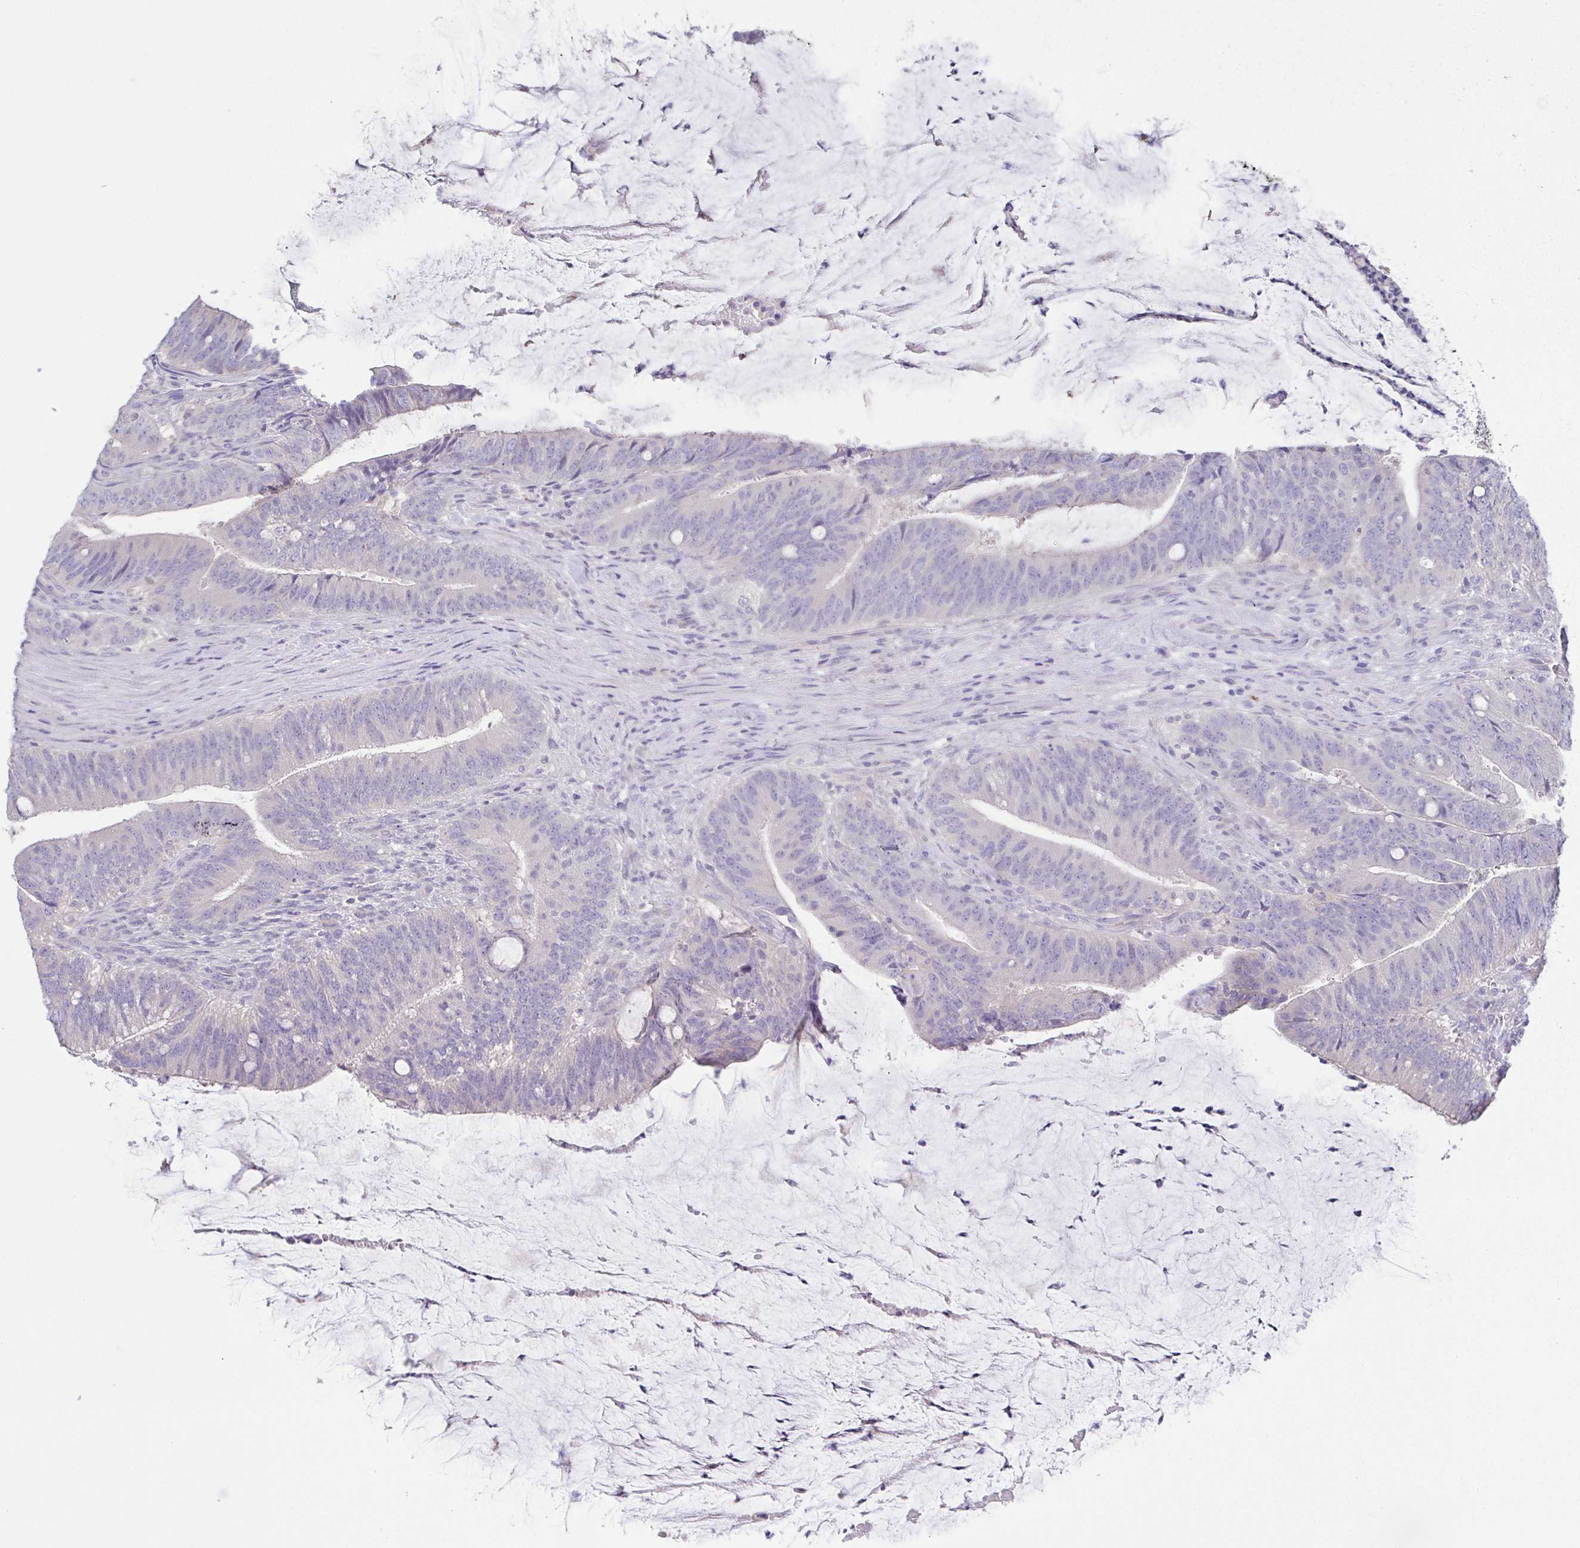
{"staining": {"intensity": "negative", "quantity": "none", "location": "none"}, "tissue": "colorectal cancer", "cell_type": "Tumor cells", "image_type": "cancer", "snomed": [{"axis": "morphology", "description": "Adenocarcinoma, NOS"}, {"axis": "topography", "description": "Colon"}], "caption": "DAB (3,3'-diaminobenzidine) immunohistochemical staining of colorectal cancer demonstrates no significant expression in tumor cells. Brightfield microscopy of immunohistochemistry stained with DAB (3,3'-diaminobenzidine) (brown) and hematoxylin (blue), captured at high magnification.", "gene": "PKDREJ", "patient": {"sex": "female", "age": 43}}